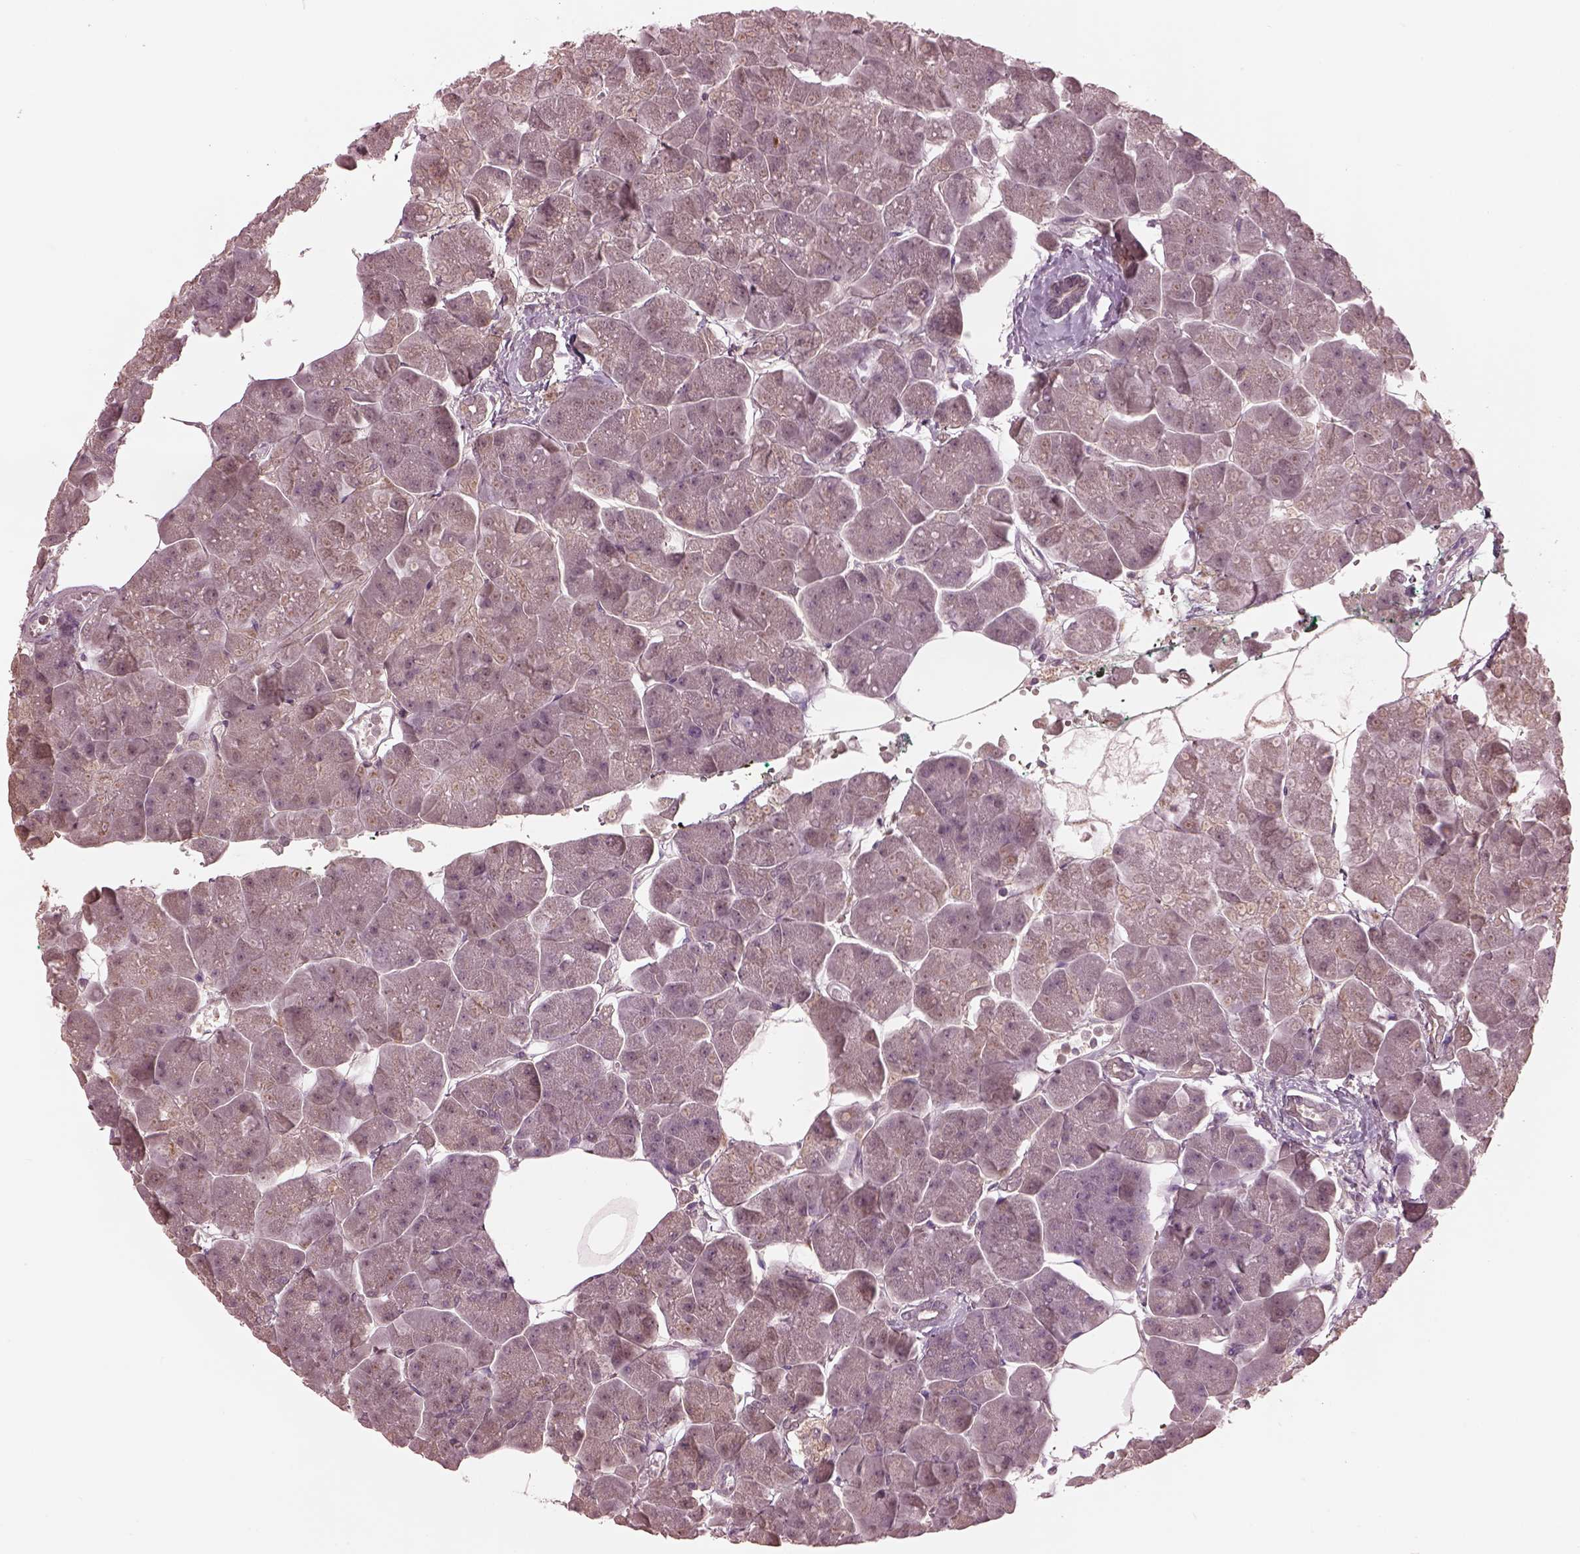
{"staining": {"intensity": "weak", "quantity": "<25%", "location": "cytoplasmic/membranous"}, "tissue": "pancreas", "cell_type": "Exocrine glandular cells", "image_type": "normal", "snomed": [{"axis": "morphology", "description": "Normal tissue, NOS"}, {"axis": "topography", "description": "Adipose tissue"}, {"axis": "topography", "description": "Pancreas"}, {"axis": "topography", "description": "Peripheral nerve tissue"}], "caption": "The histopathology image demonstrates no significant positivity in exocrine glandular cells of pancreas. (Immunohistochemistry (ihc), brightfield microscopy, high magnification).", "gene": "SRI", "patient": {"sex": "female", "age": 58}}